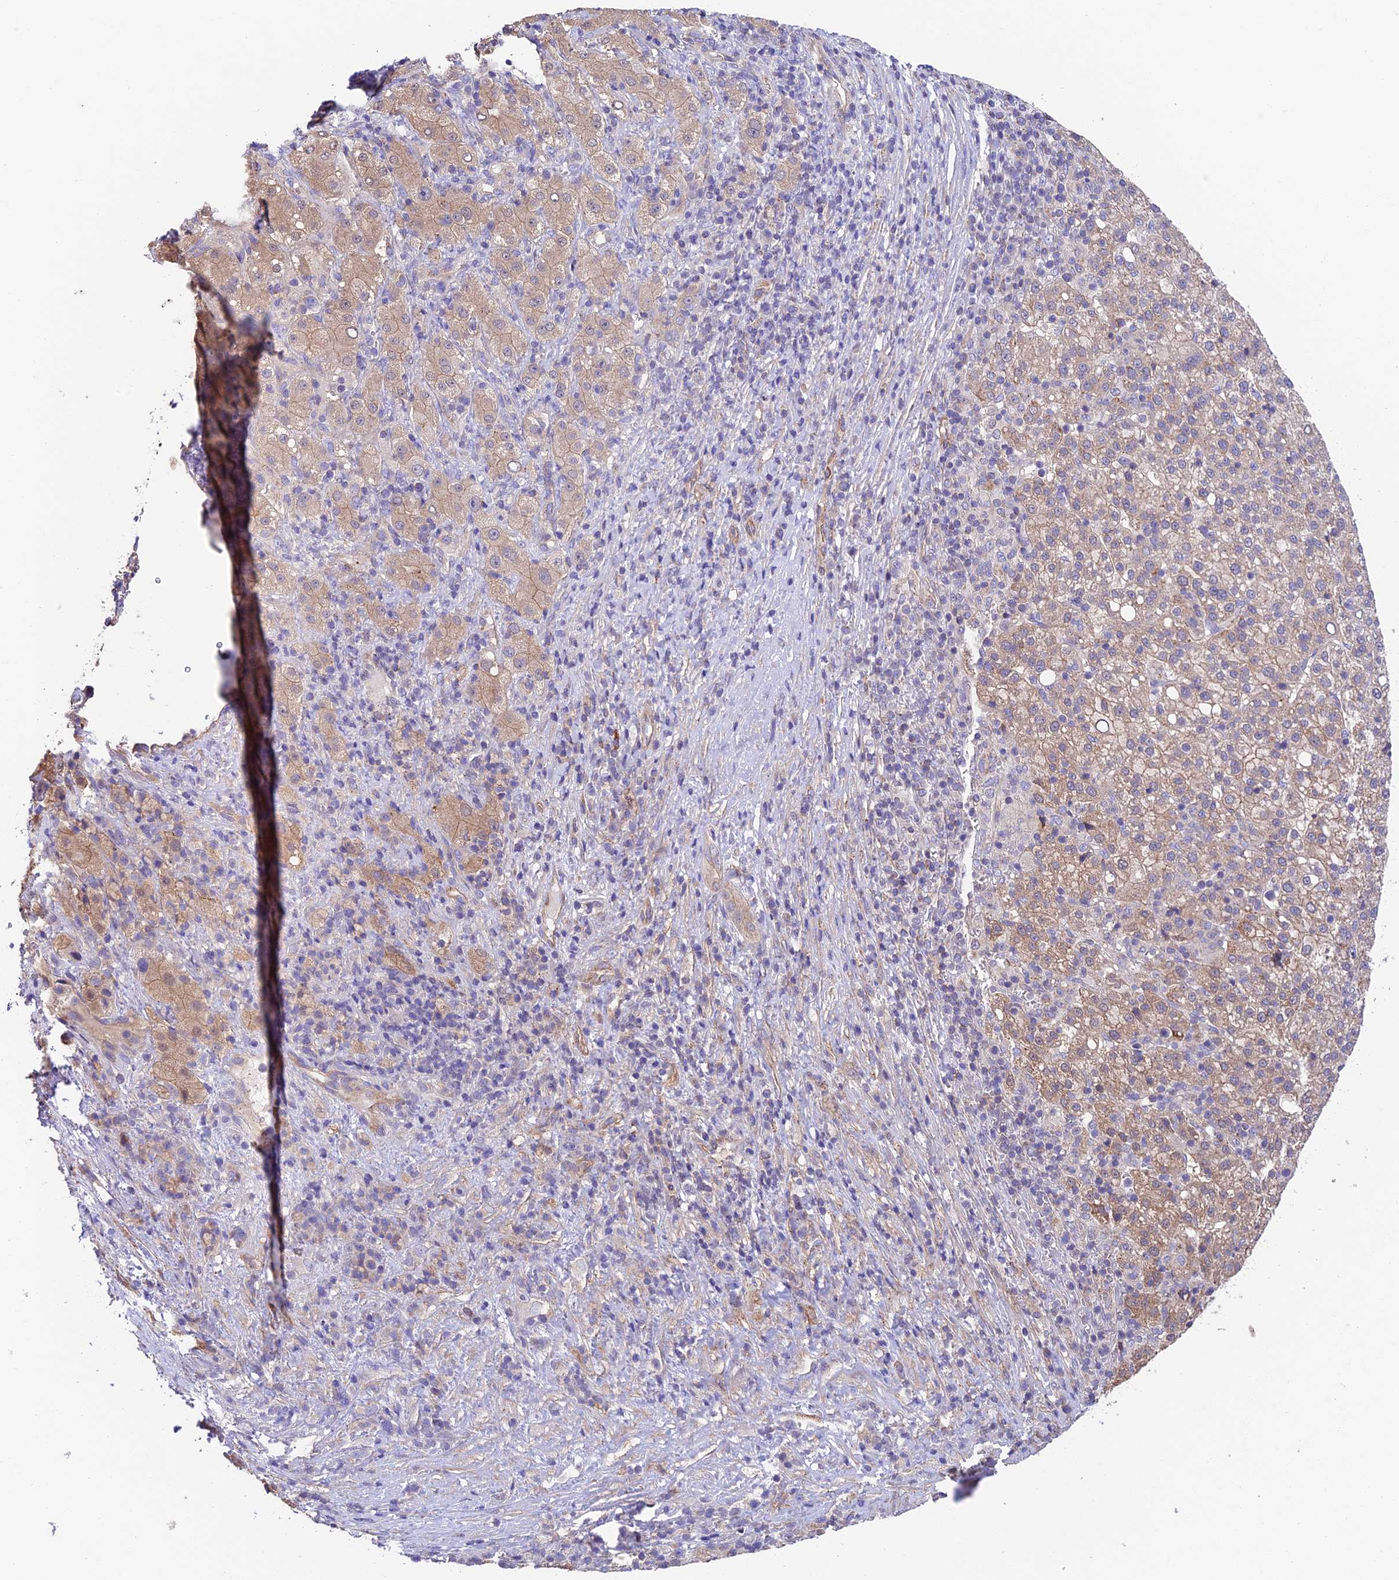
{"staining": {"intensity": "moderate", "quantity": ">75%", "location": "cytoplasmic/membranous"}, "tissue": "liver cancer", "cell_type": "Tumor cells", "image_type": "cancer", "snomed": [{"axis": "morphology", "description": "Carcinoma, Hepatocellular, NOS"}, {"axis": "topography", "description": "Liver"}], "caption": "A photomicrograph showing moderate cytoplasmic/membranous staining in approximately >75% of tumor cells in hepatocellular carcinoma (liver), as visualized by brown immunohistochemical staining.", "gene": "QRFP", "patient": {"sex": "female", "age": 58}}